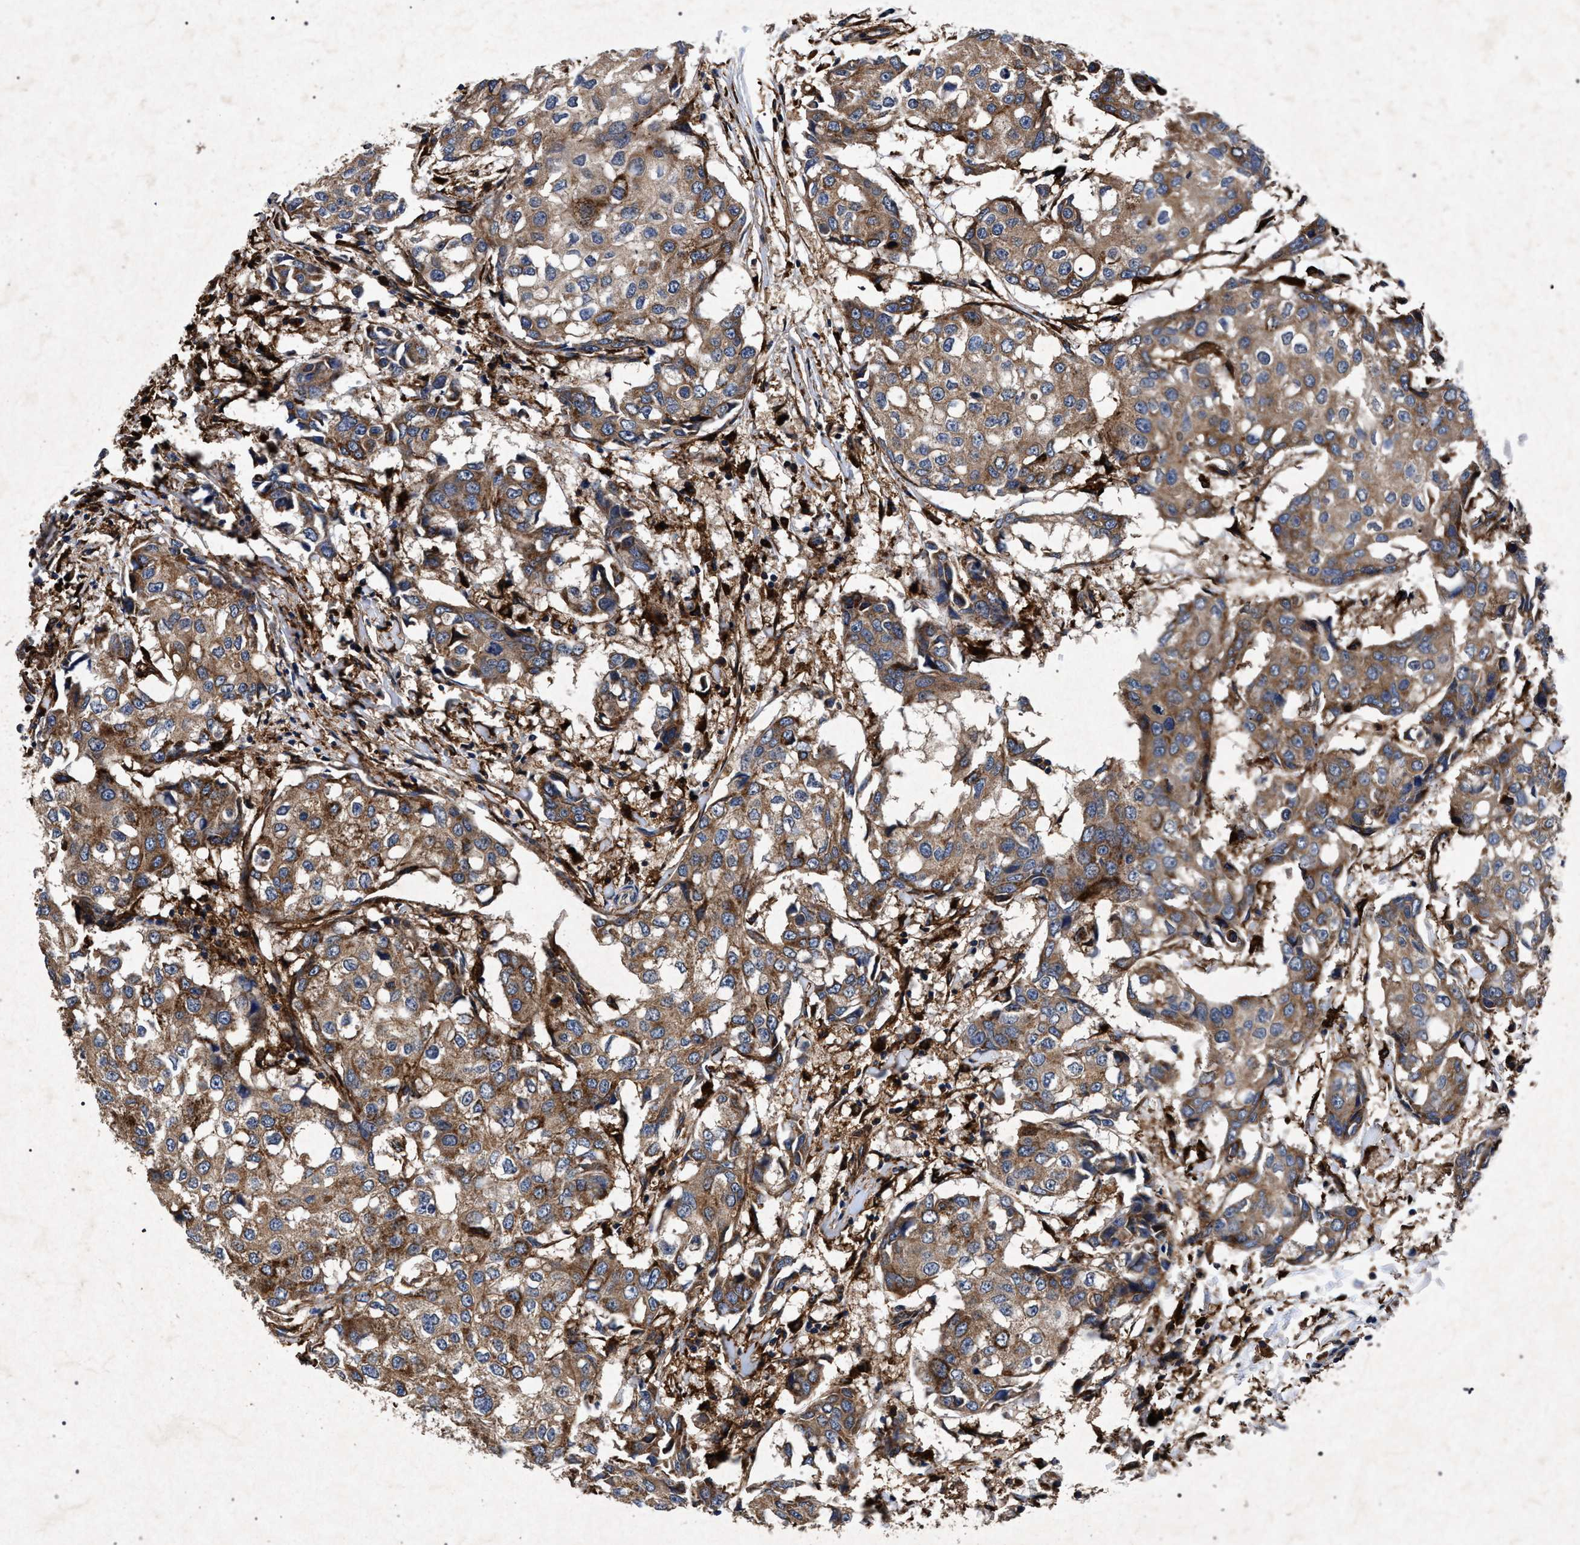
{"staining": {"intensity": "moderate", "quantity": ">75%", "location": "cytoplasmic/membranous"}, "tissue": "breast cancer", "cell_type": "Tumor cells", "image_type": "cancer", "snomed": [{"axis": "morphology", "description": "Duct carcinoma"}, {"axis": "topography", "description": "Breast"}], "caption": "Breast cancer was stained to show a protein in brown. There is medium levels of moderate cytoplasmic/membranous expression in about >75% of tumor cells. (Stains: DAB (3,3'-diaminobenzidine) in brown, nuclei in blue, Microscopy: brightfield microscopy at high magnification).", "gene": "MARCKS", "patient": {"sex": "female", "age": 27}}